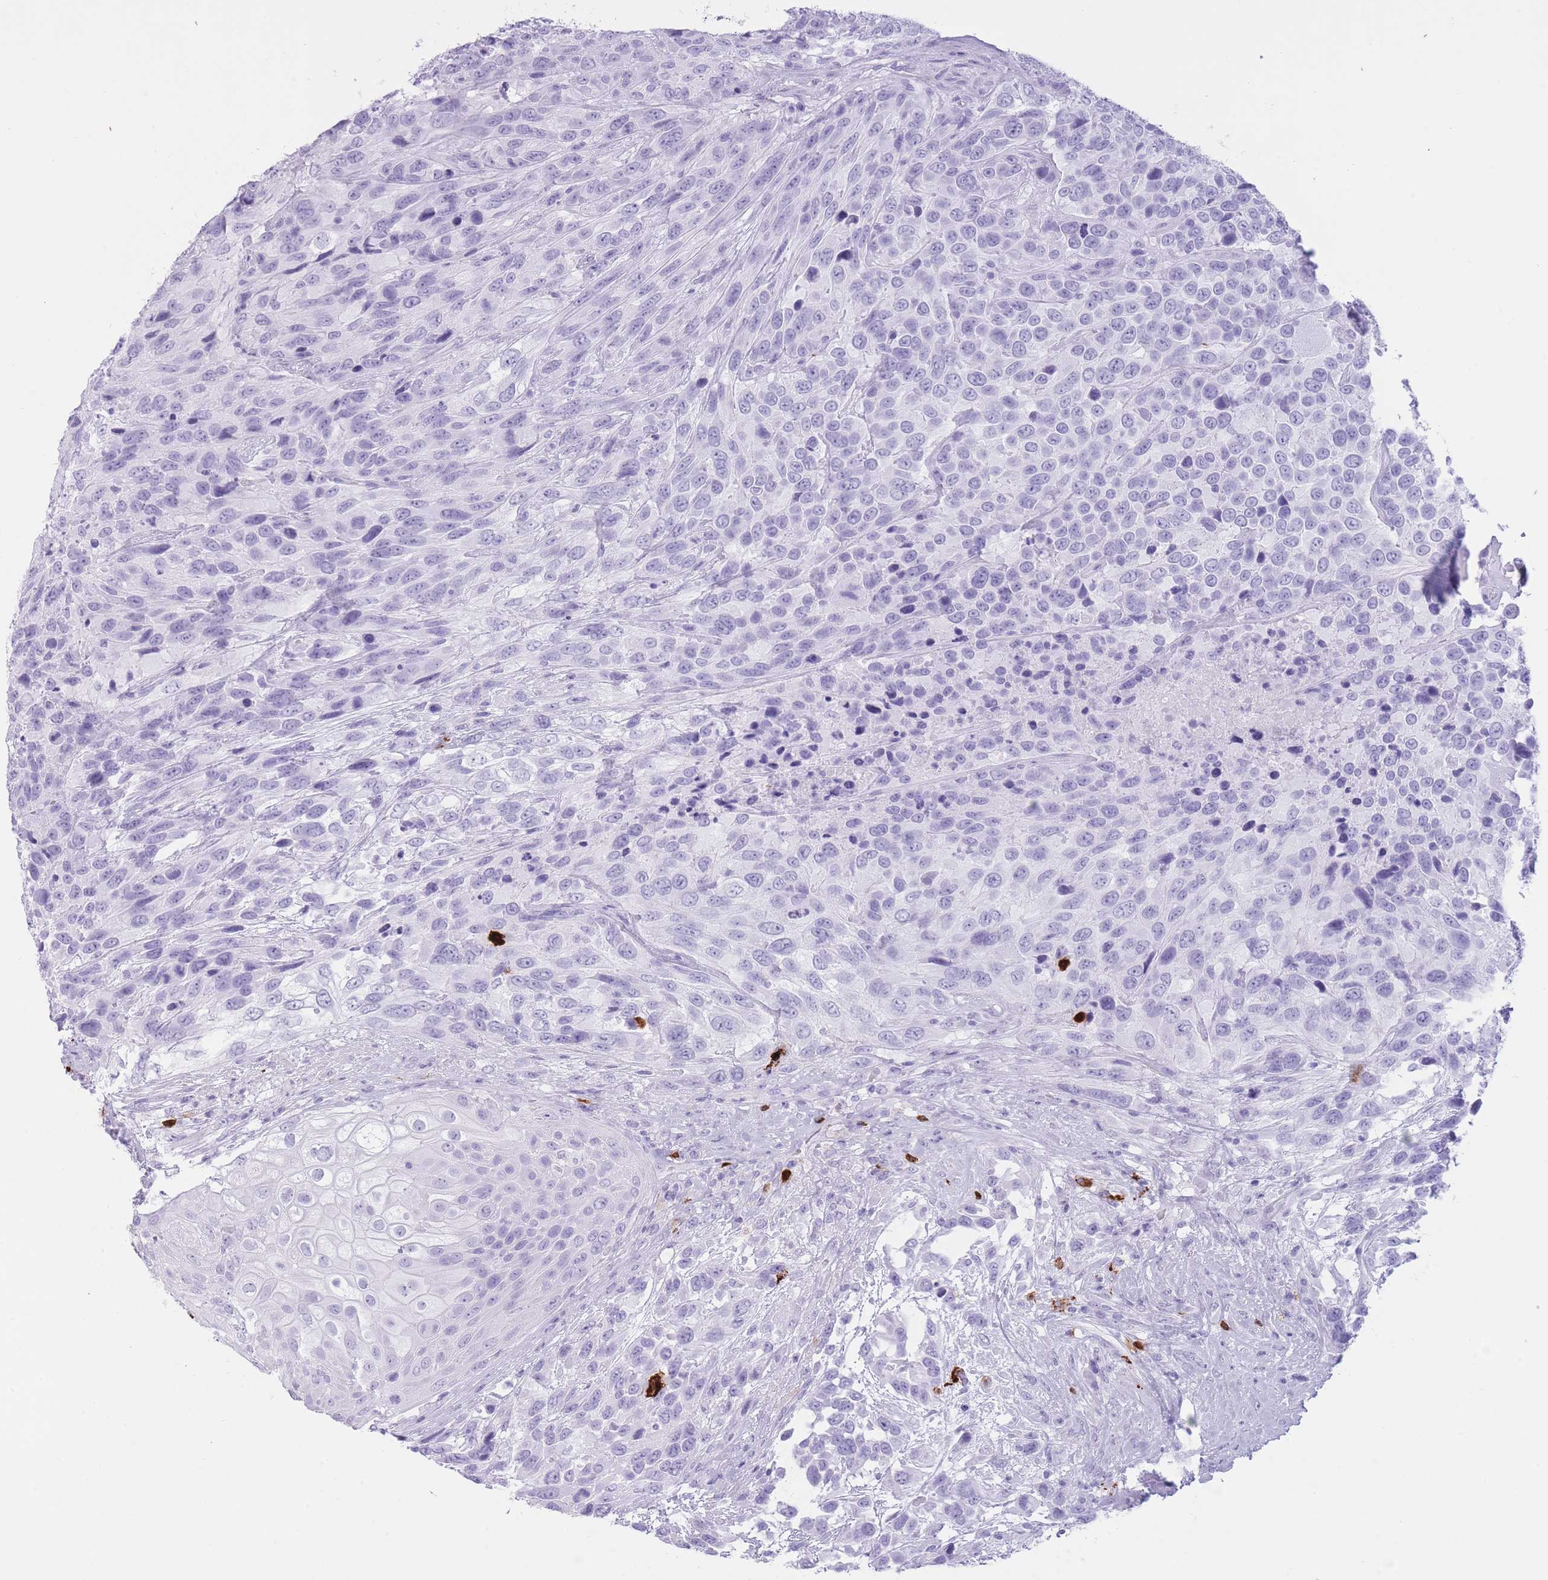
{"staining": {"intensity": "negative", "quantity": "none", "location": "none"}, "tissue": "urothelial cancer", "cell_type": "Tumor cells", "image_type": "cancer", "snomed": [{"axis": "morphology", "description": "Urothelial carcinoma, High grade"}, {"axis": "topography", "description": "Urinary bladder"}], "caption": "The immunohistochemistry (IHC) micrograph has no significant staining in tumor cells of urothelial cancer tissue.", "gene": "OR4F21", "patient": {"sex": "female", "age": 70}}